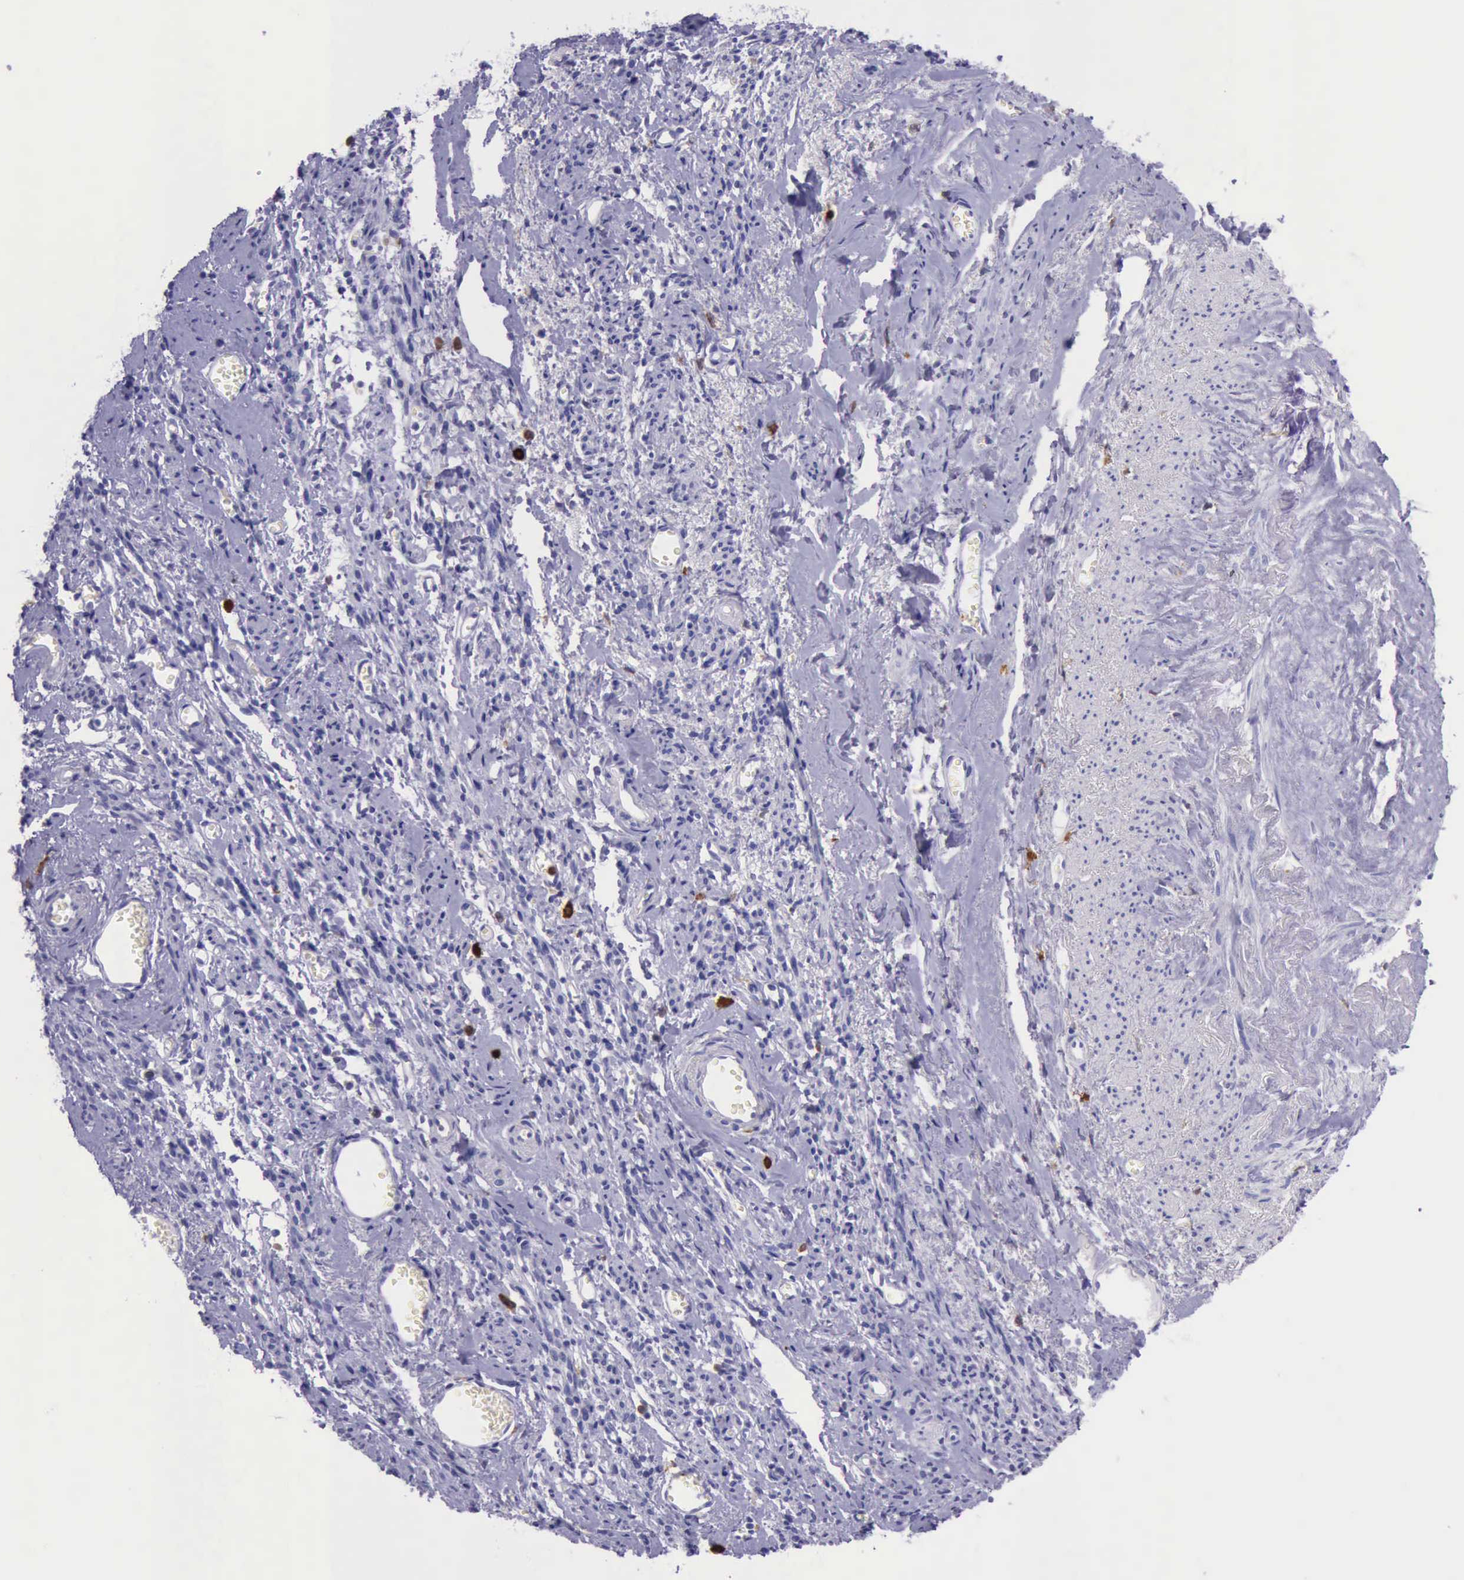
{"staining": {"intensity": "negative", "quantity": "none", "location": "none"}, "tissue": "endometrial cancer", "cell_type": "Tumor cells", "image_type": "cancer", "snomed": [{"axis": "morphology", "description": "Adenocarcinoma, NOS"}, {"axis": "topography", "description": "Endometrium"}], "caption": "Immunohistochemistry (IHC) image of human adenocarcinoma (endometrial) stained for a protein (brown), which displays no expression in tumor cells.", "gene": "BTK", "patient": {"sex": "female", "age": 75}}